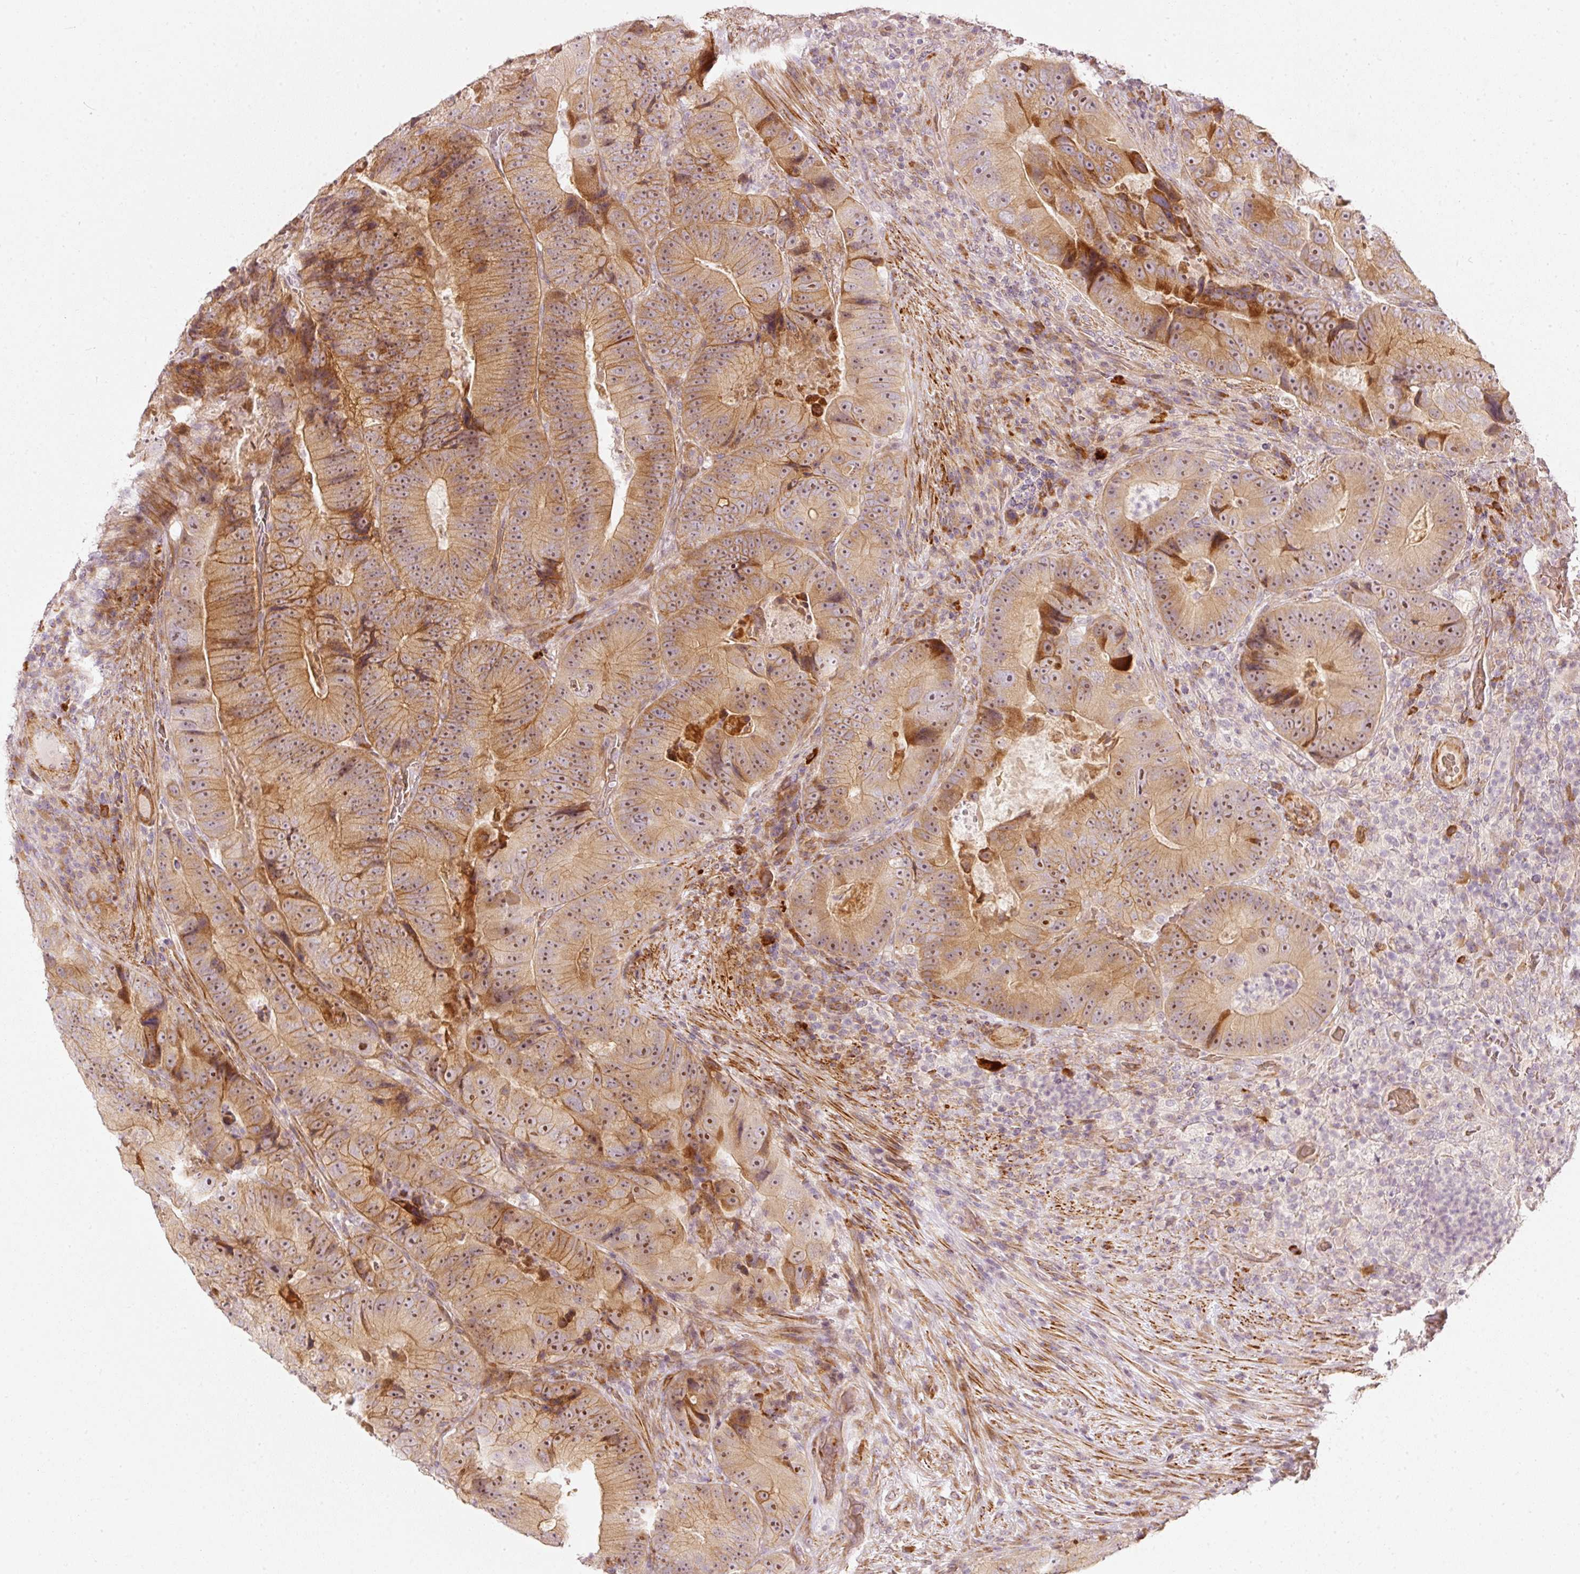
{"staining": {"intensity": "moderate", "quantity": ">75%", "location": "cytoplasmic/membranous,nuclear"}, "tissue": "colorectal cancer", "cell_type": "Tumor cells", "image_type": "cancer", "snomed": [{"axis": "morphology", "description": "Adenocarcinoma, NOS"}, {"axis": "topography", "description": "Colon"}], "caption": "A brown stain shows moderate cytoplasmic/membranous and nuclear staining of a protein in human adenocarcinoma (colorectal) tumor cells.", "gene": "KCNQ1", "patient": {"sex": "female", "age": 86}}